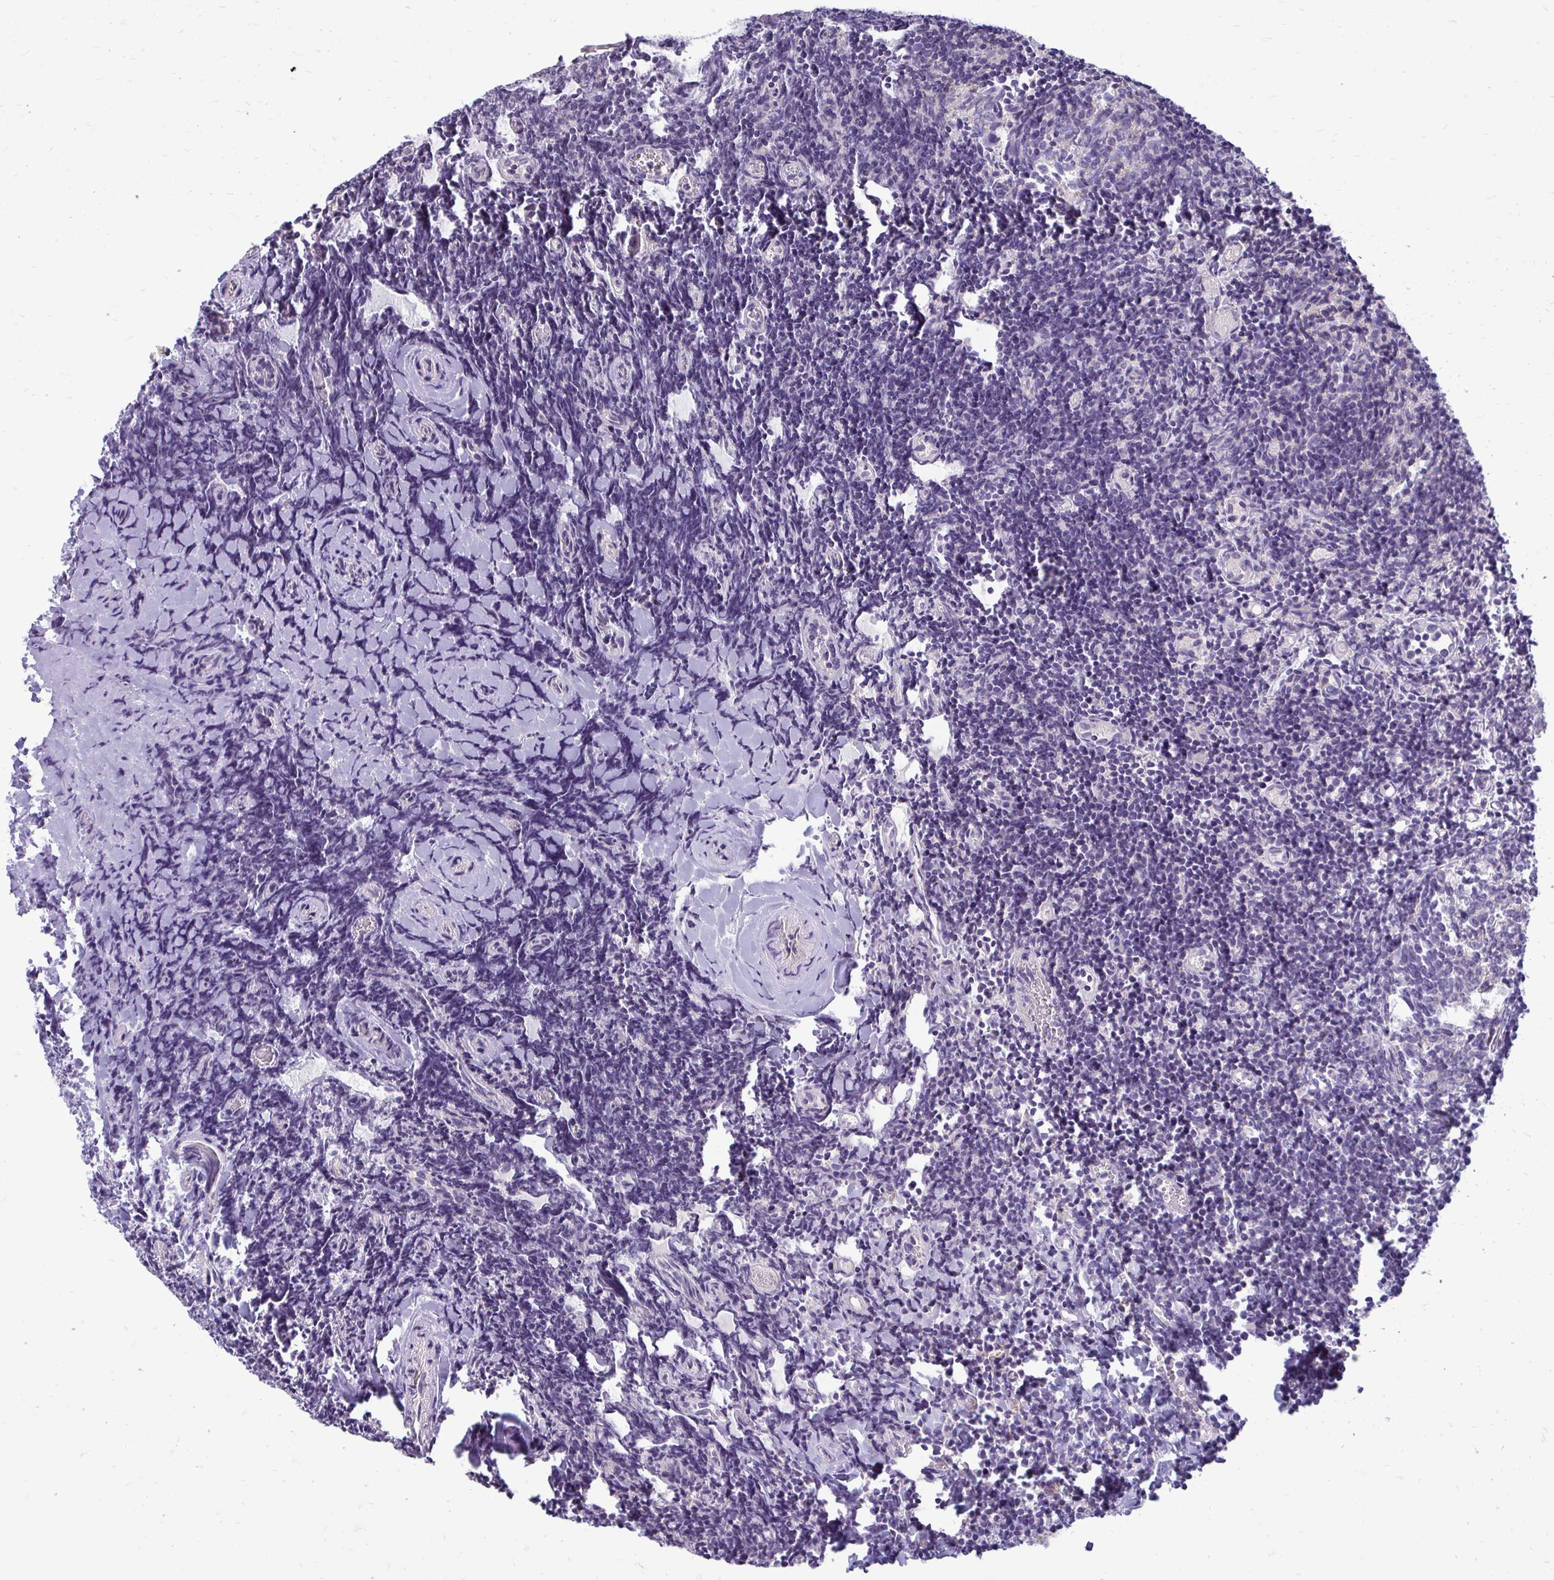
{"staining": {"intensity": "weak", "quantity": "<25%", "location": "cytoplasmic/membranous"}, "tissue": "tonsil", "cell_type": "Germinal center cells", "image_type": "normal", "snomed": [{"axis": "morphology", "description": "Normal tissue, NOS"}, {"axis": "topography", "description": "Tonsil"}], "caption": "Tonsil was stained to show a protein in brown. There is no significant positivity in germinal center cells. (Stains: DAB immunohistochemistry (IHC) with hematoxylin counter stain, Microscopy: brightfield microscopy at high magnification).", "gene": "FABP3", "patient": {"sex": "female", "age": 10}}